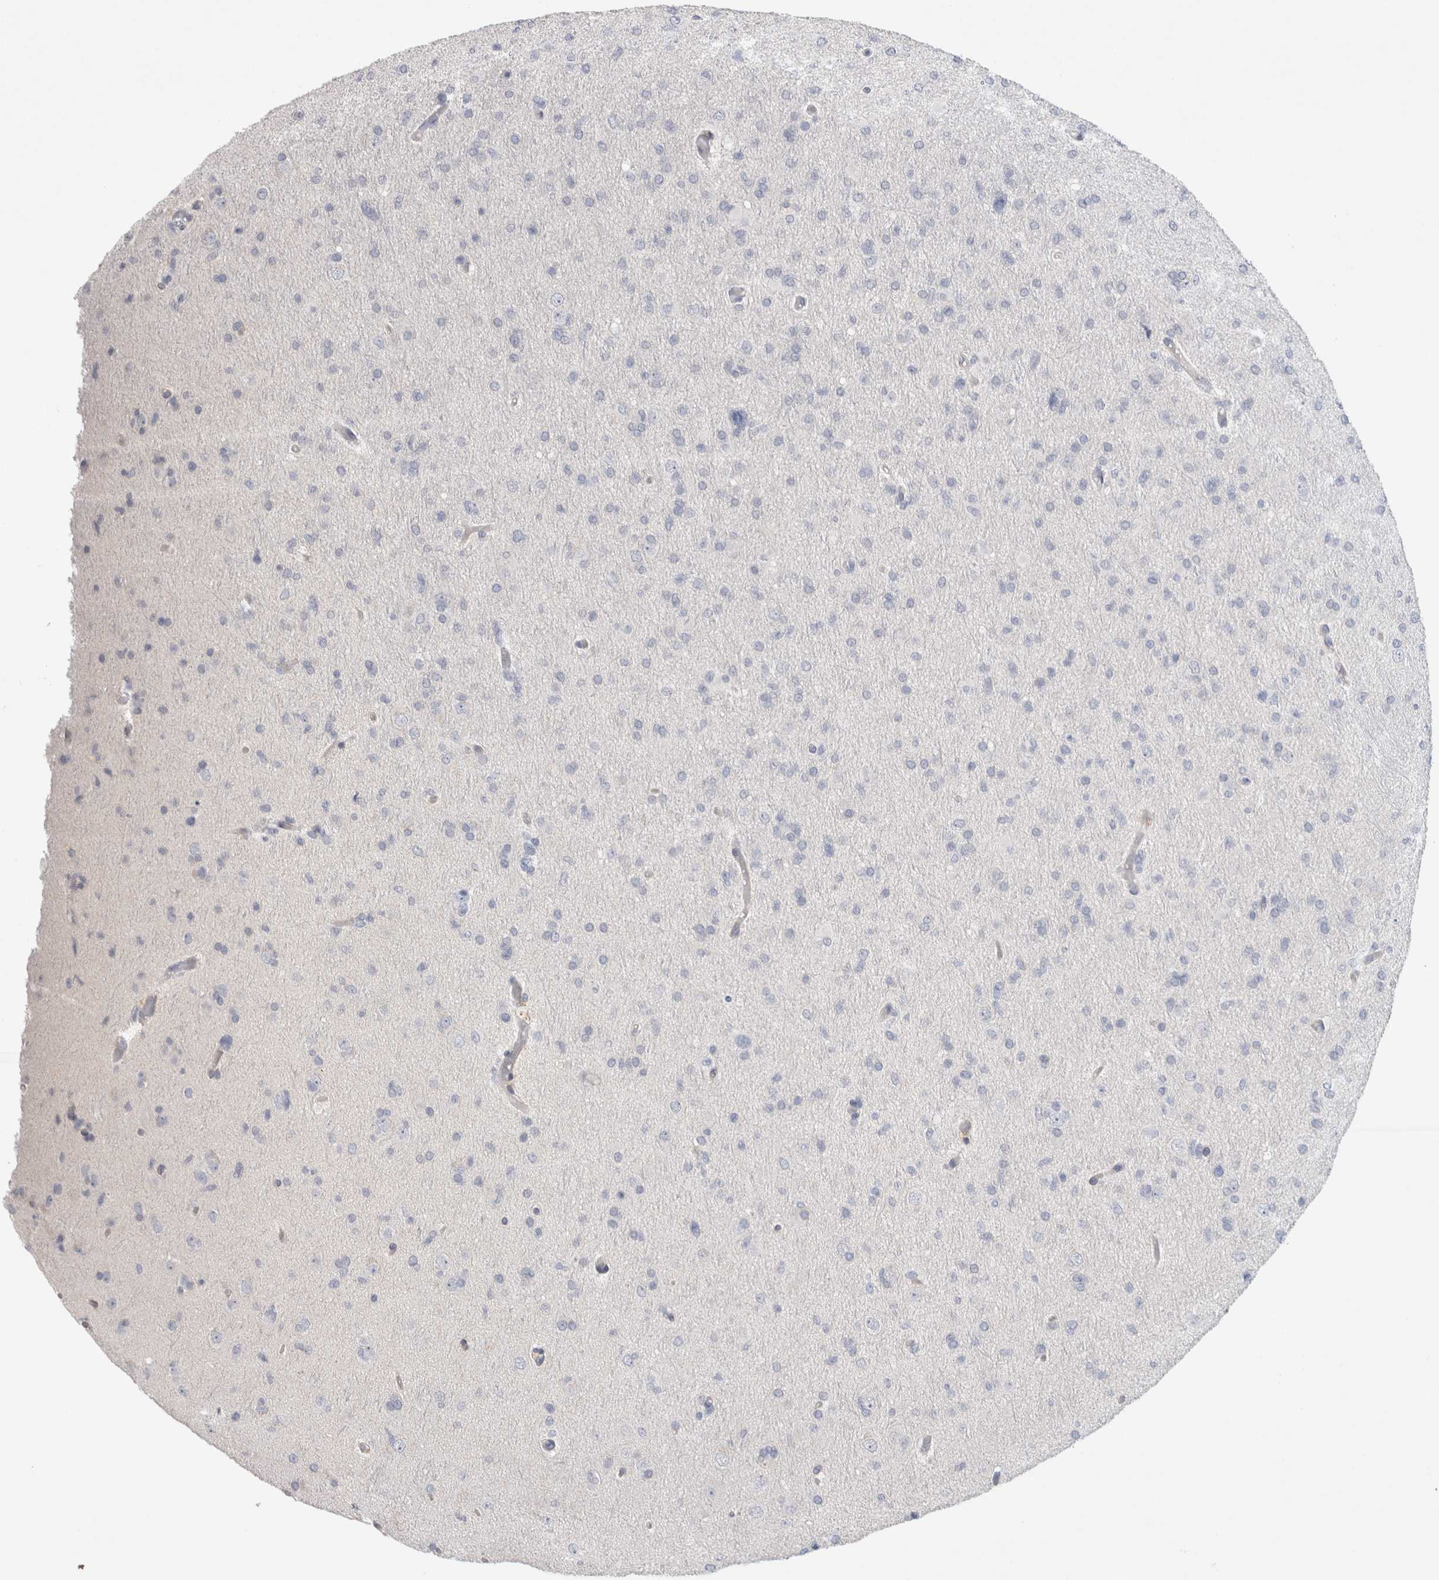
{"staining": {"intensity": "negative", "quantity": "none", "location": "none"}, "tissue": "glioma", "cell_type": "Tumor cells", "image_type": "cancer", "snomed": [{"axis": "morphology", "description": "Glioma, malignant, High grade"}, {"axis": "topography", "description": "Cerebral cortex"}], "caption": "Immunohistochemistry of malignant high-grade glioma shows no expression in tumor cells.", "gene": "TONSL", "patient": {"sex": "female", "age": 36}}